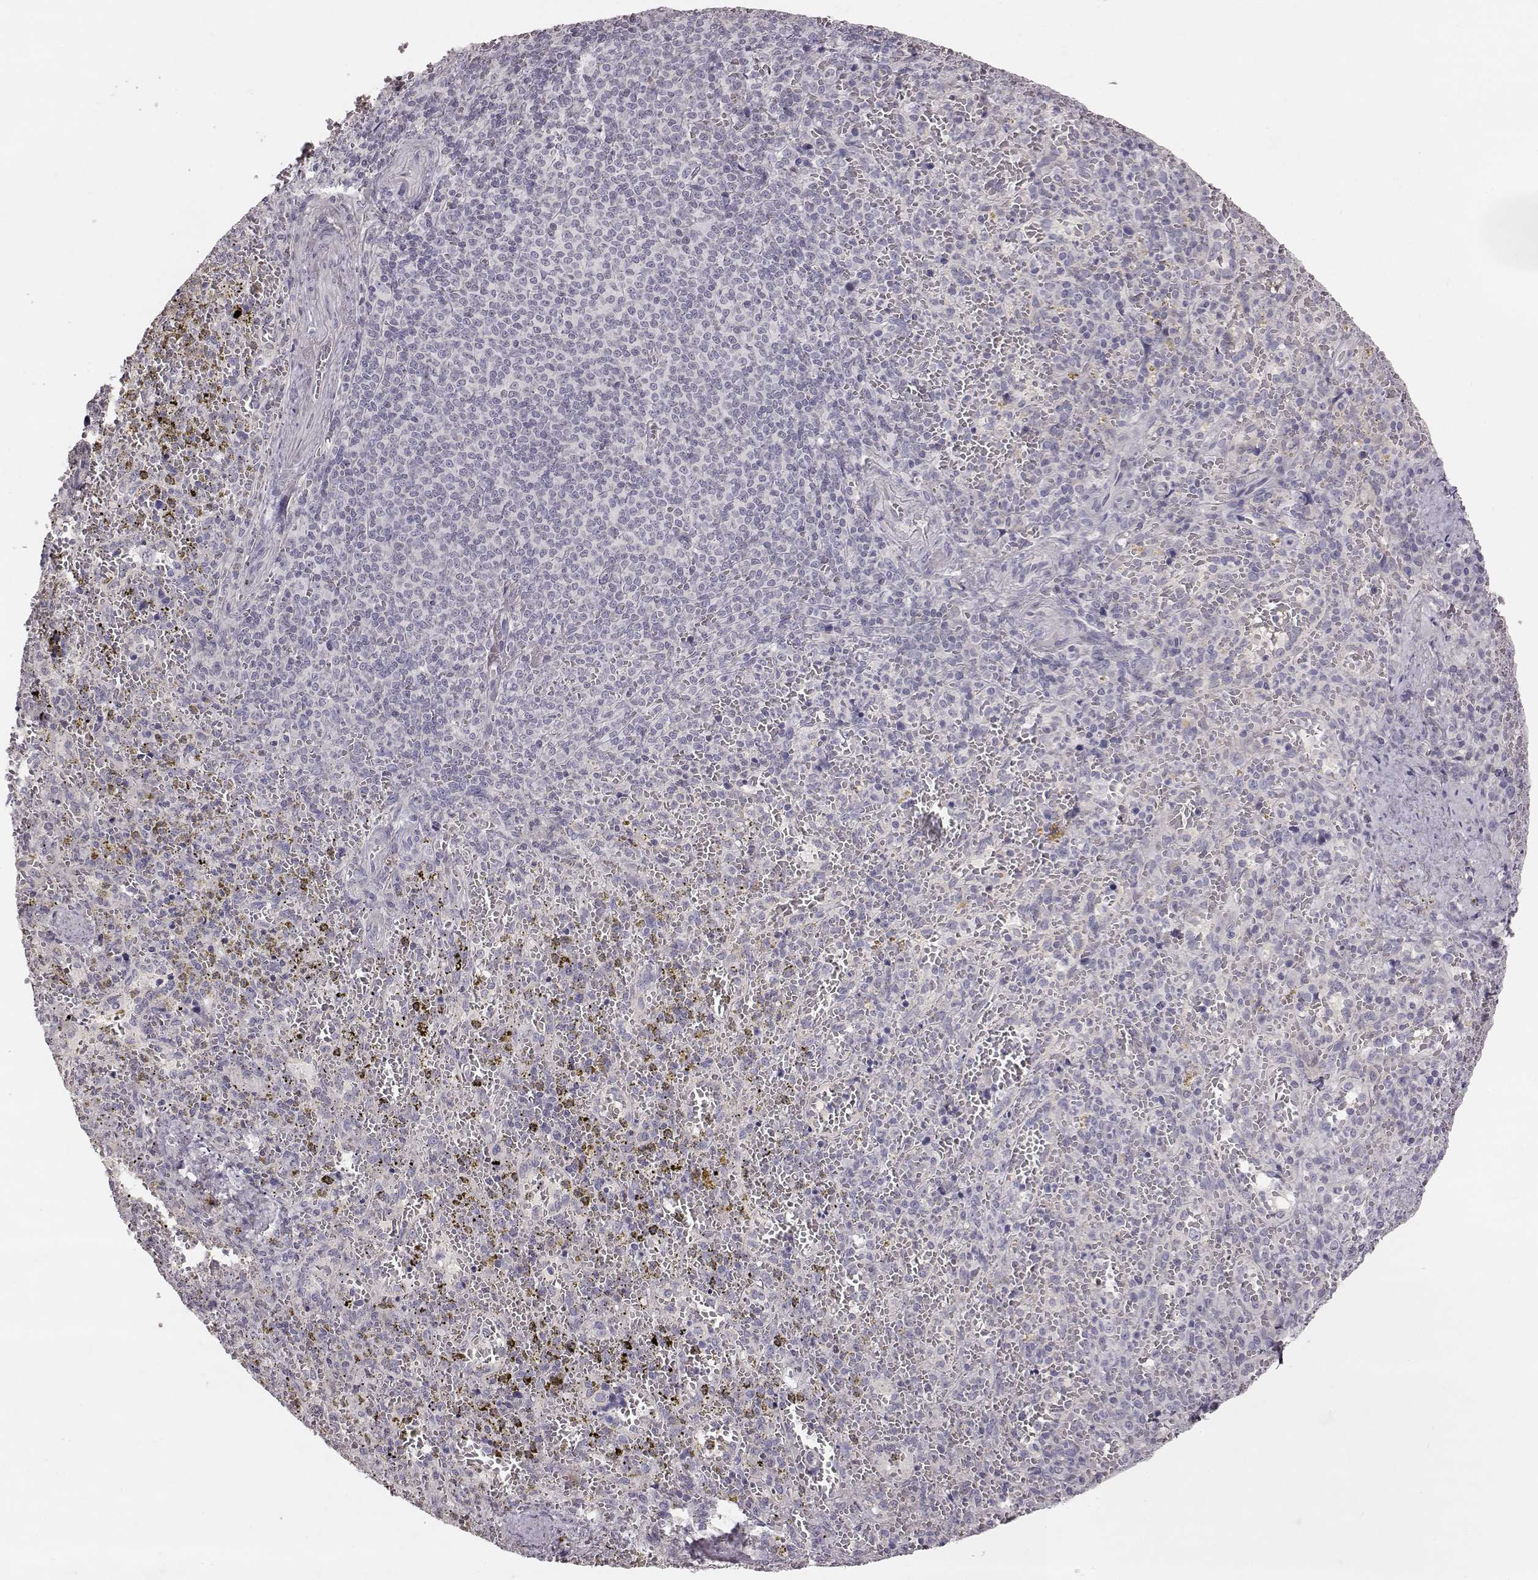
{"staining": {"intensity": "negative", "quantity": "none", "location": "none"}, "tissue": "spleen", "cell_type": "Cells in red pulp", "image_type": "normal", "snomed": [{"axis": "morphology", "description": "Normal tissue, NOS"}, {"axis": "topography", "description": "Spleen"}], "caption": "A micrograph of spleen stained for a protein displays no brown staining in cells in red pulp. (Stains: DAB immunohistochemistry with hematoxylin counter stain, Microscopy: brightfield microscopy at high magnification).", "gene": "TLX3", "patient": {"sex": "female", "age": 50}}